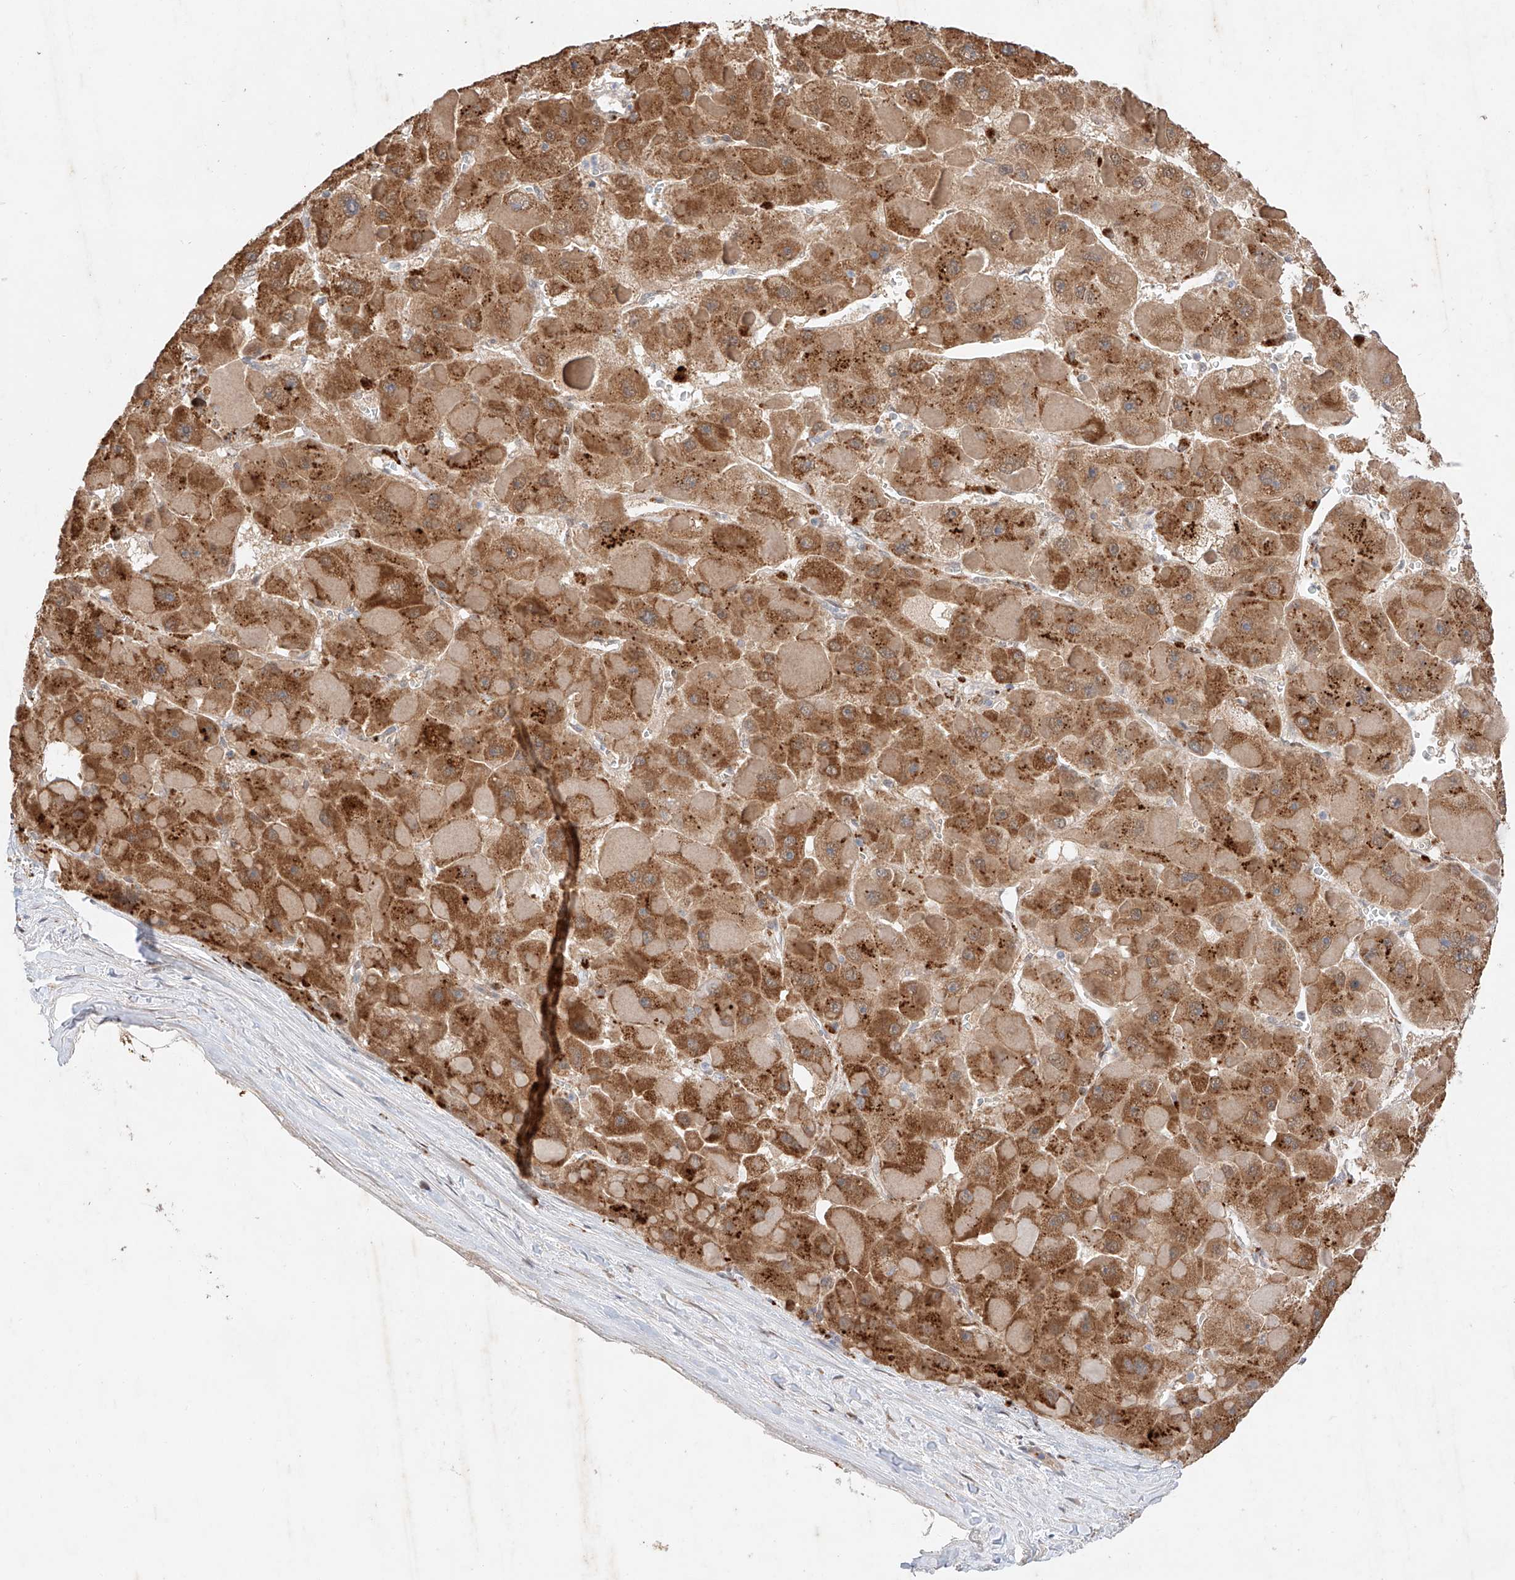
{"staining": {"intensity": "strong", "quantity": ">75%", "location": "cytoplasmic/membranous"}, "tissue": "liver cancer", "cell_type": "Tumor cells", "image_type": "cancer", "snomed": [{"axis": "morphology", "description": "Carcinoma, Hepatocellular, NOS"}, {"axis": "topography", "description": "Liver"}], "caption": "Strong cytoplasmic/membranous protein expression is identified in approximately >75% of tumor cells in liver cancer (hepatocellular carcinoma).", "gene": "GCNT1", "patient": {"sex": "female", "age": 73}}